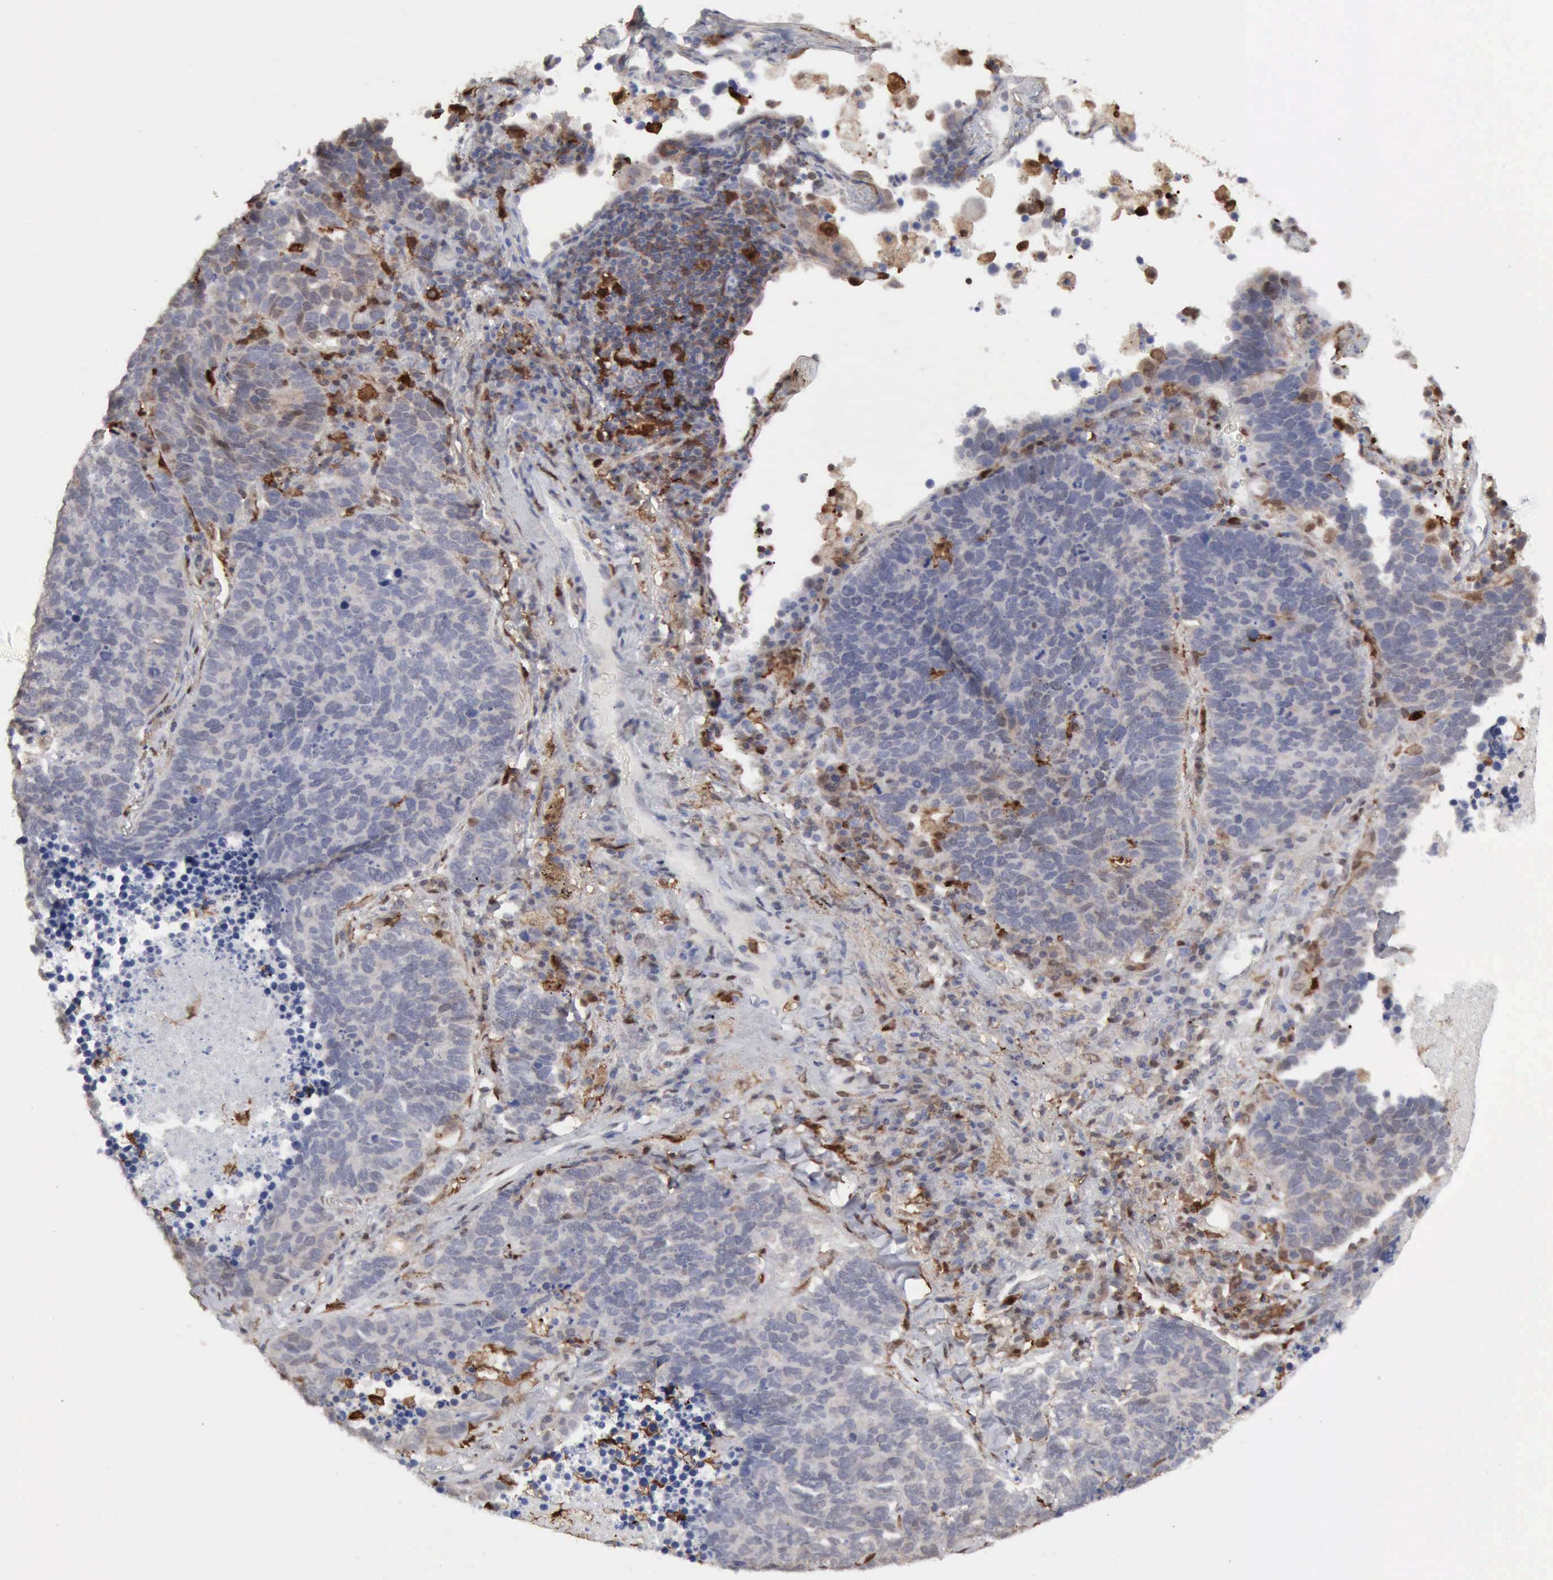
{"staining": {"intensity": "negative", "quantity": "none", "location": "none"}, "tissue": "lung cancer", "cell_type": "Tumor cells", "image_type": "cancer", "snomed": [{"axis": "morphology", "description": "Neoplasm, malignant, NOS"}, {"axis": "topography", "description": "Lung"}], "caption": "Tumor cells are negative for brown protein staining in malignant neoplasm (lung).", "gene": "STAT1", "patient": {"sex": "female", "age": 75}}